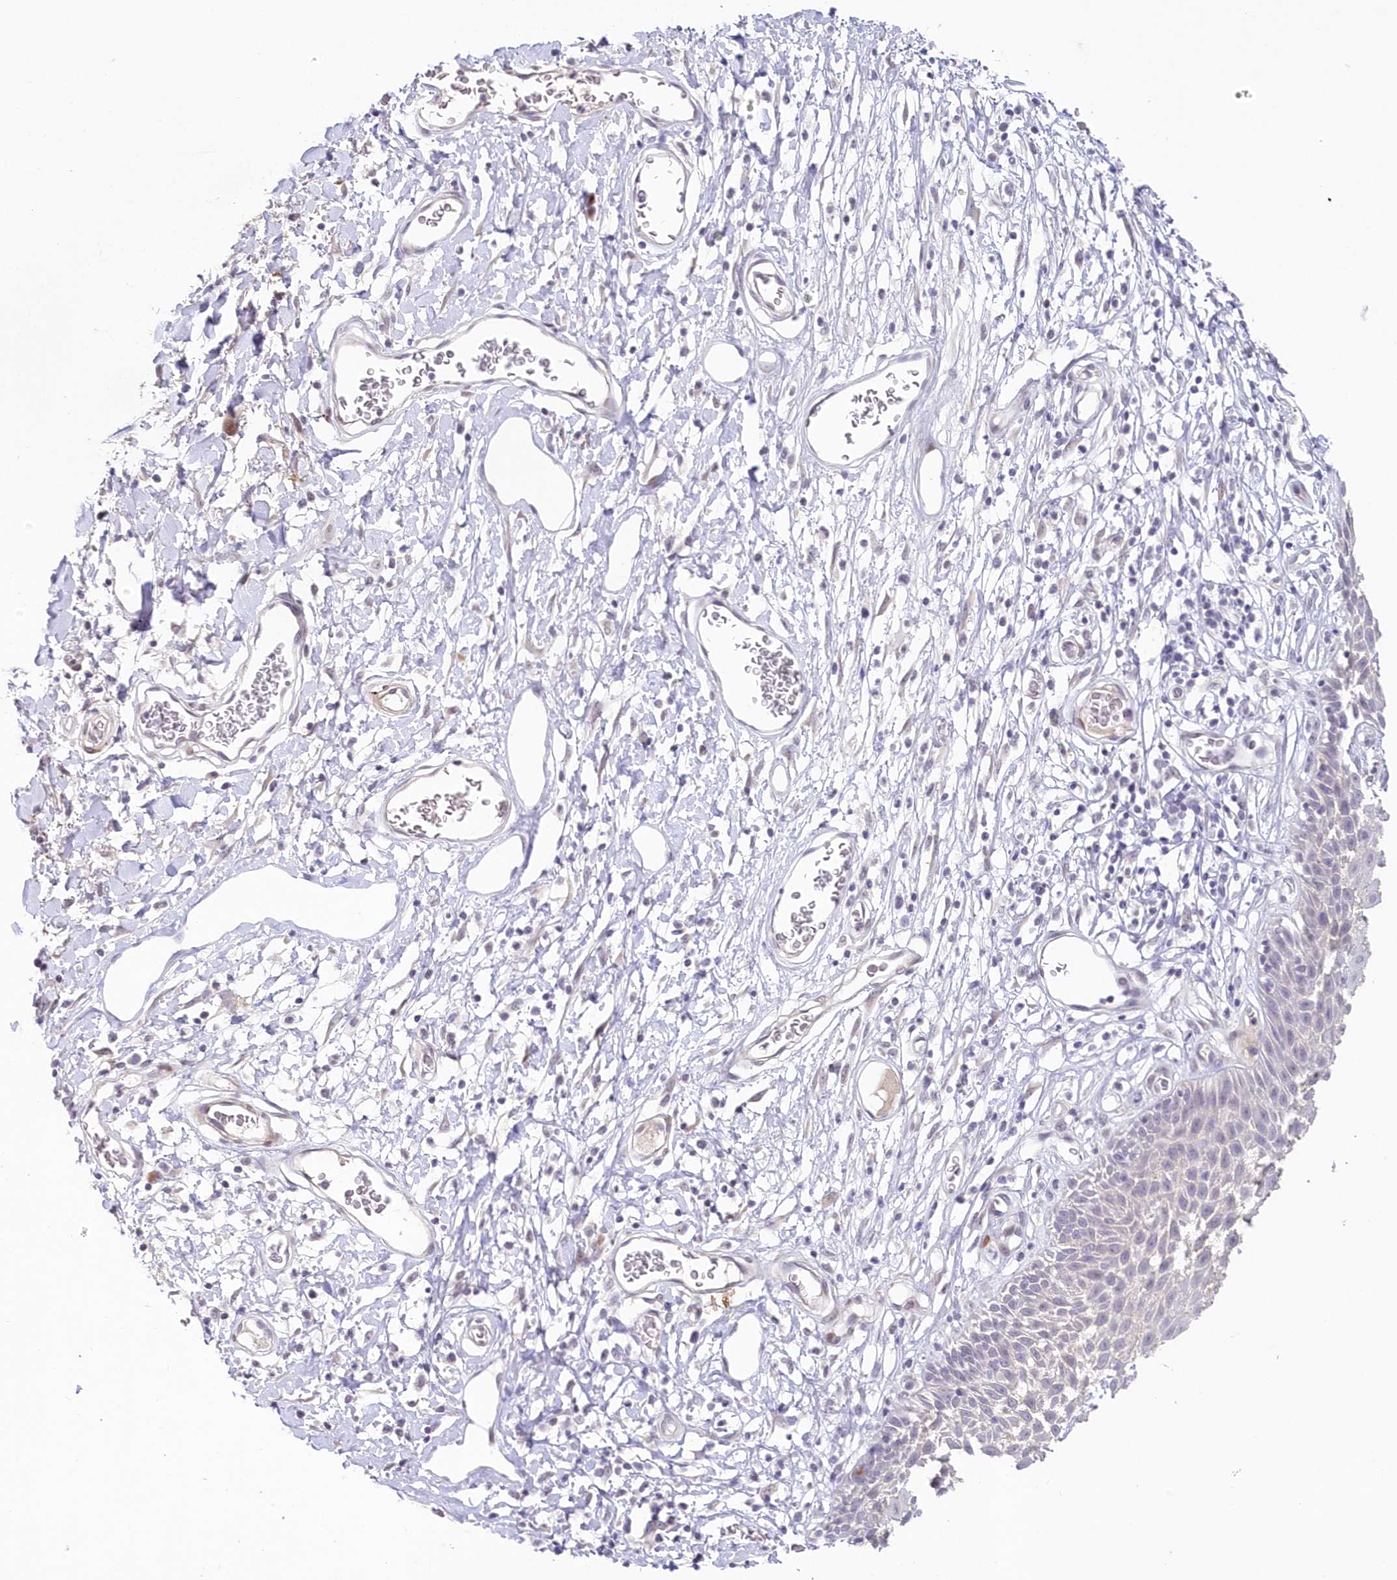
{"staining": {"intensity": "weak", "quantity": "<25%", "location": "cytoplasmic/membranous"}, "tissue": "skin", "cell_type": "Epidermal cells", "image_type": "normal", "snomed": [{"axis": "morphology", "description": "Normal tissue, NOS"}, {"axis": "topography", "description": "Vulva"}], "caption": "A high-resolution photomicrograph shows IHC staining of benign skin, which exhibits no significant staining in epidermal cells.", "gene": "SNED1", "patient": {"sex": "female", "age": 68}}